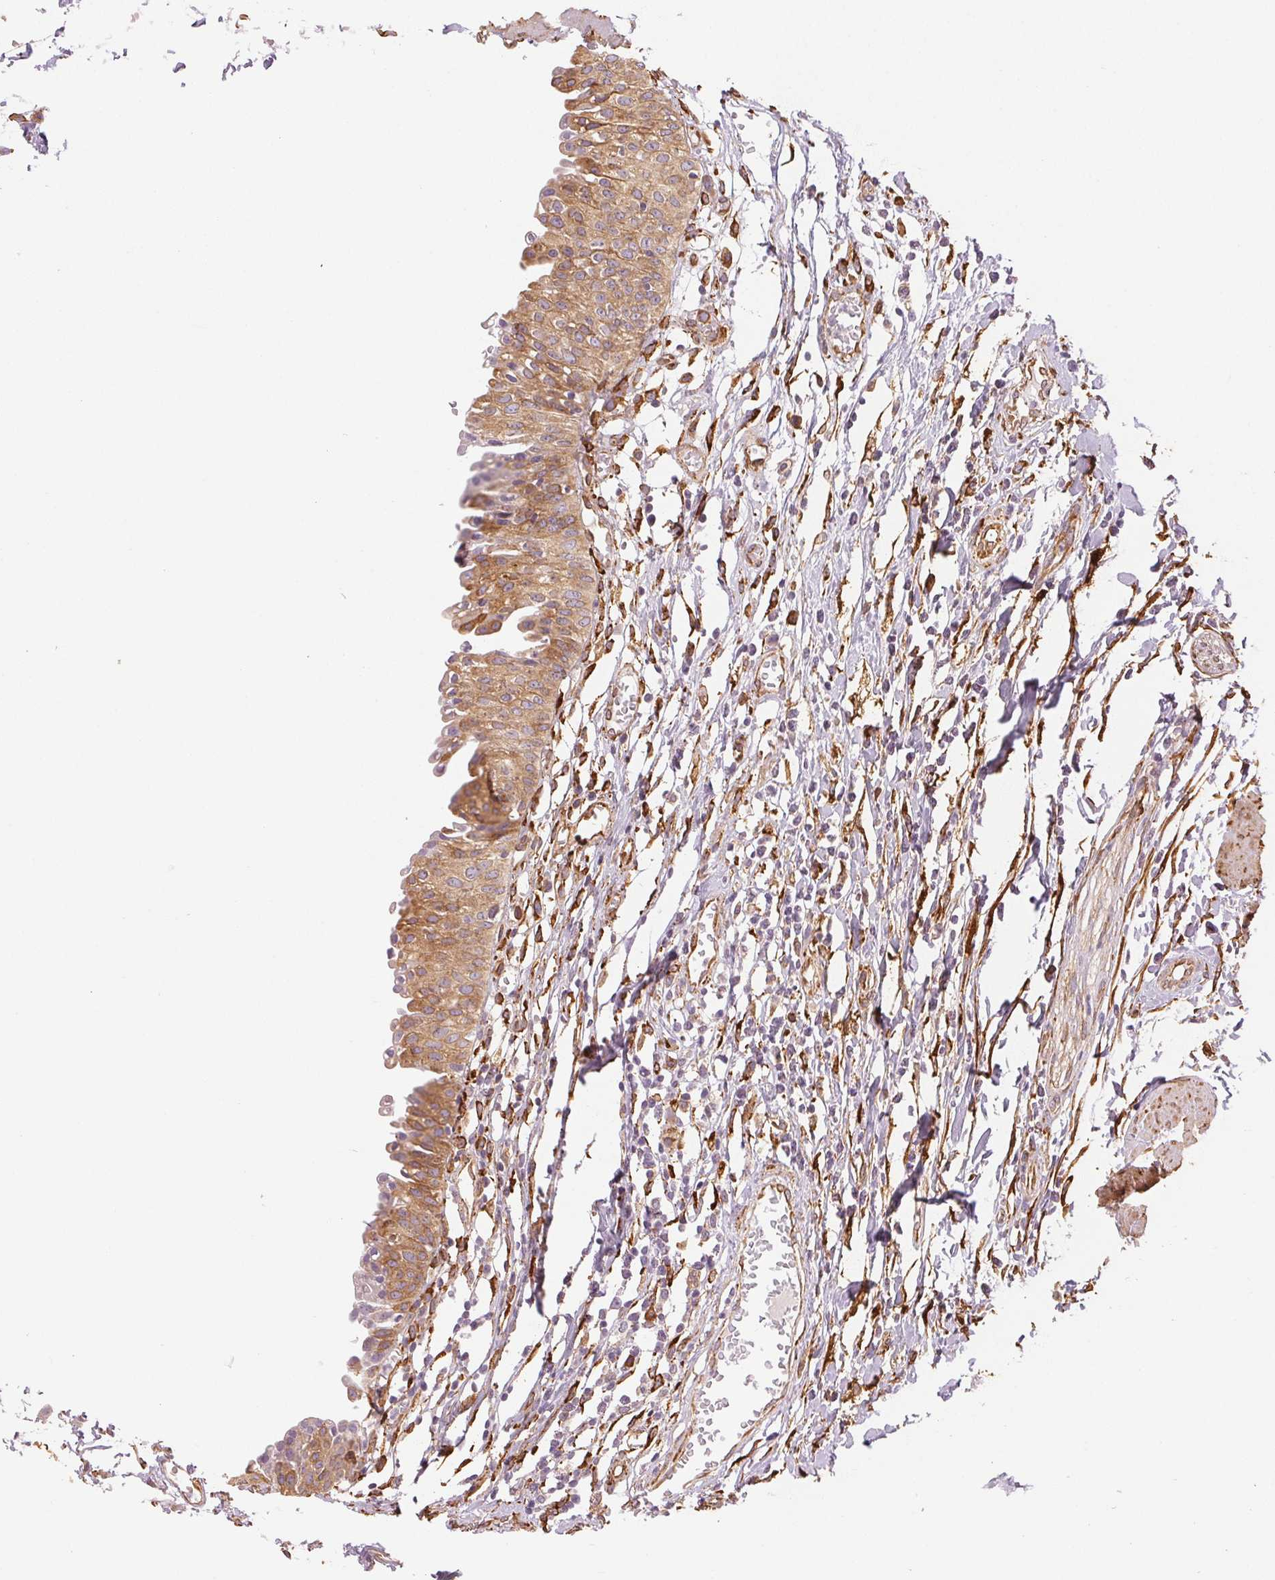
{"staining": {"intensity": "moderate", "quantity": ">75%", "location": "cytoplasmic/membranous"}, "tissue": "urinary bladder", "cell_type": "Urothelial cells", "image_type": "normal", "snomed": [{"axis": "morphology", "description": "Normal tissue, NOS"}, {"axis": "topography", "description": "Urinary bladder"}], "caption": "The immunohistochemical stain shows moderate cytoplasmic/membranous positivity in urothelial cells of normal urinary bladder.", "gene": "RCN3", "patient": {"sex": "male", "age": 64}}